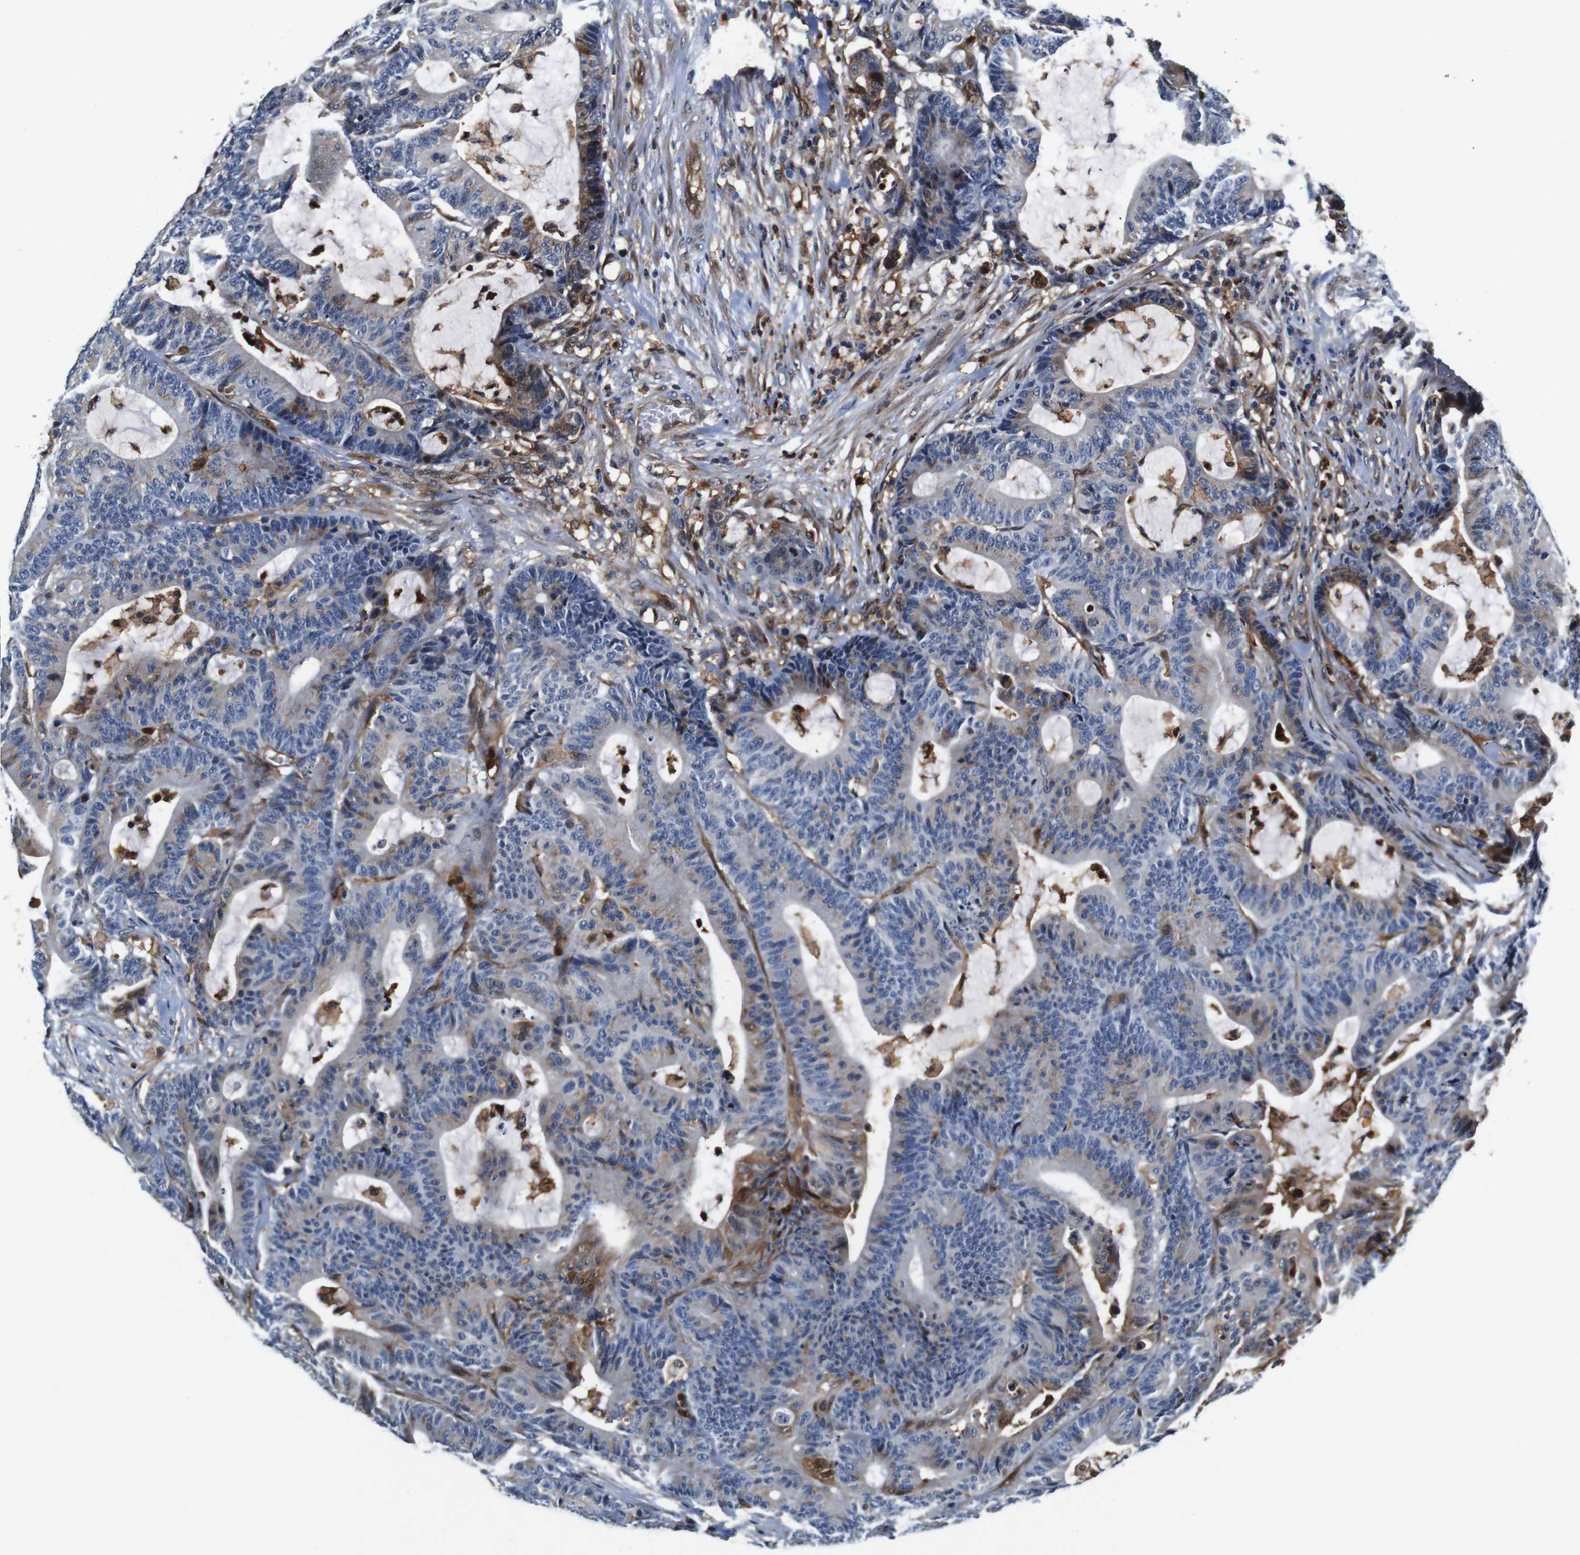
{"staining": {"intensity": "weak", "quantity": "<25%", "location": "cytoplasmic/membranous"}, "tissue": "colorectal cancer", "cell_type": "Tumor cells", "image_type": "cancer", "snomed": [{"axis": "morphology", "description": "Adenocarcinoma, NOS"}, {"axis": "topography", "description": "Colon"}], "caption": "Immunohistochemistry (IHC) of colorectal cancer (adenocarcinoma) exhibits no expression in tumor cells. Nuclei are stained in blue.", "gene": "ANXA1", "patient": {"sex": "female", "age": 84}}